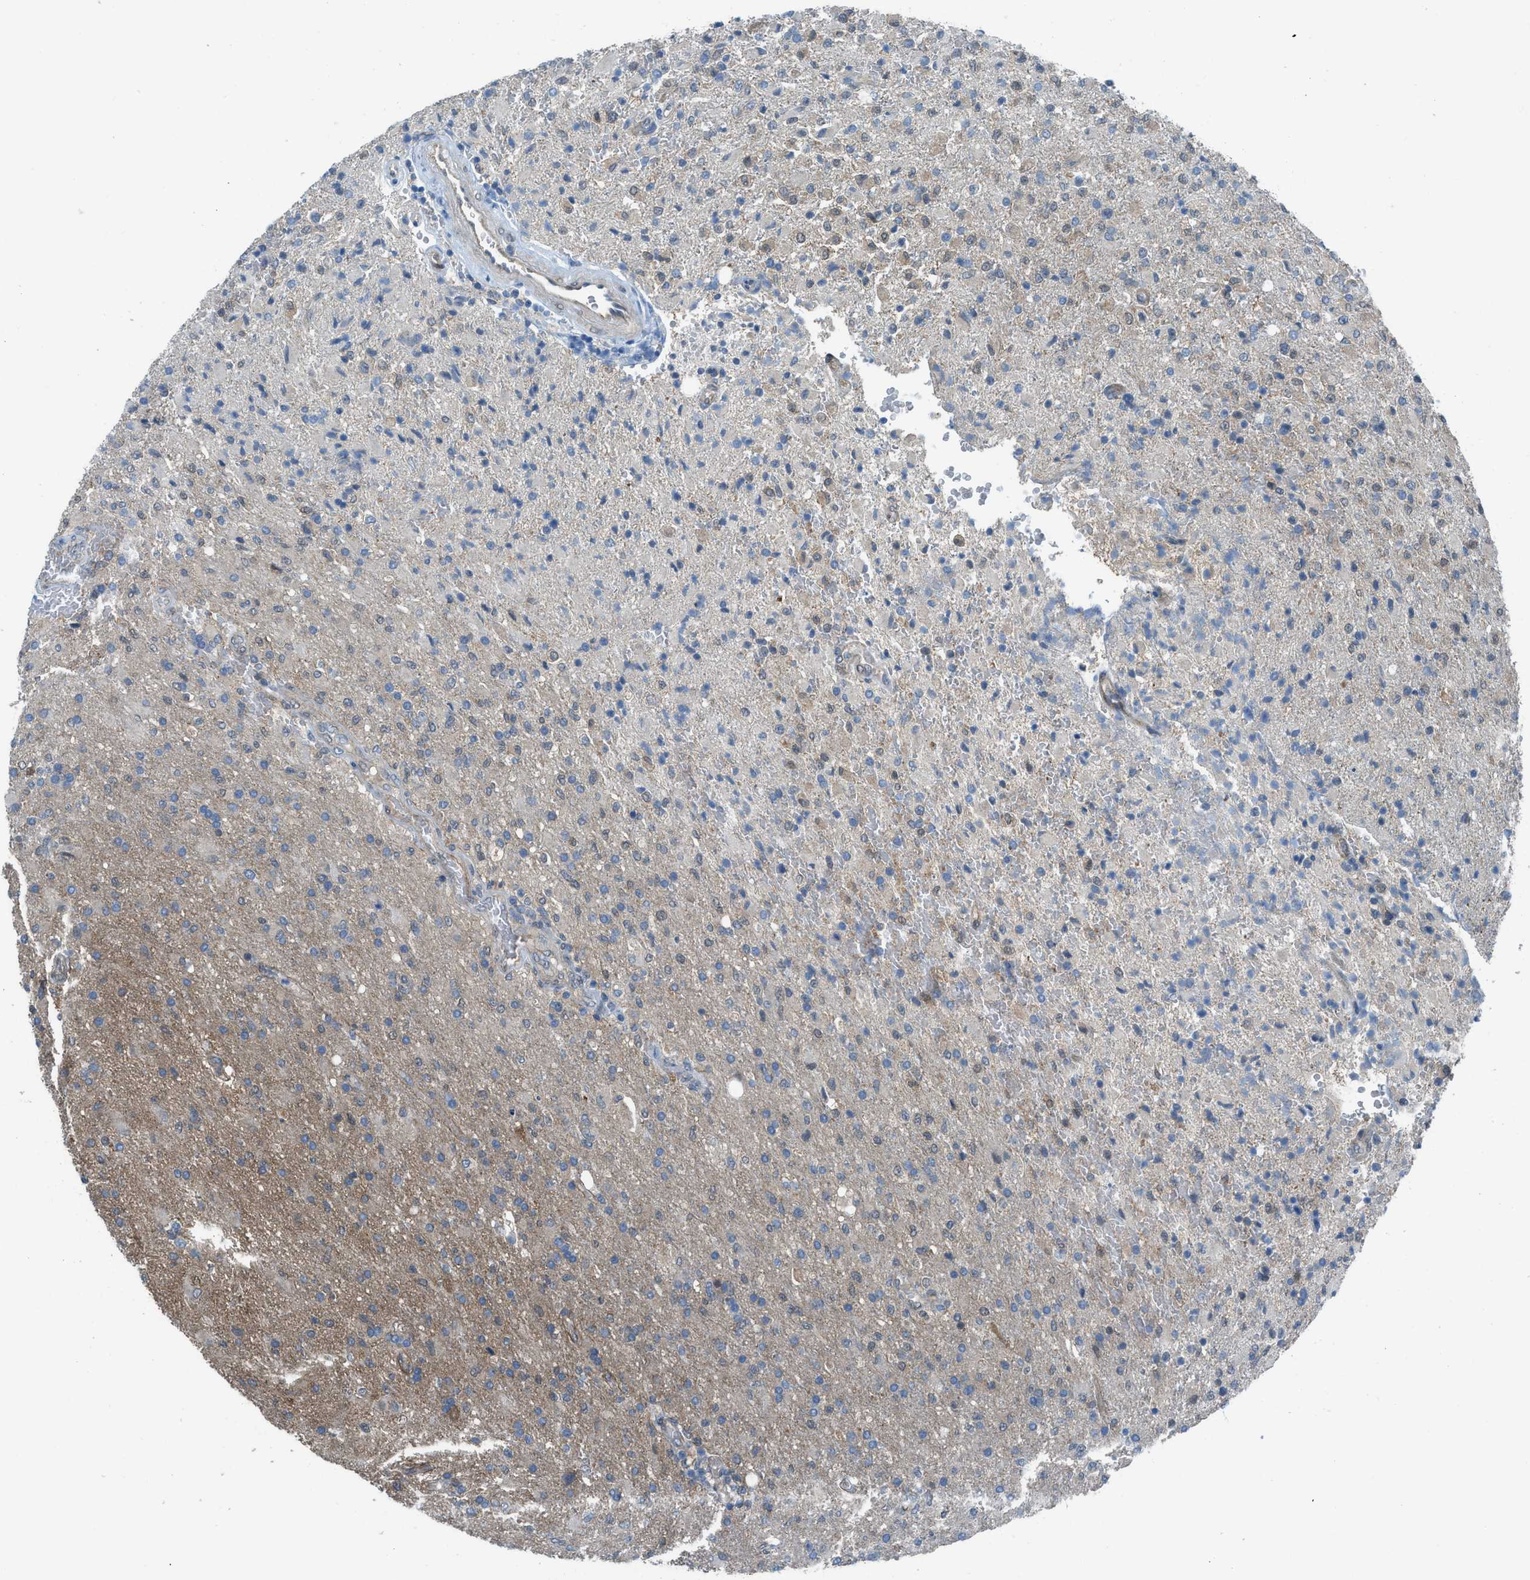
{"staining": {"intensity": "weak", "quantity": "<25%", "location": "cytoplasmic/membranous"}, "tissue": "glioma", "cell_type": "Tumor cells", "image_type": "cancer", "snomed": [{"axis": "morphology", "description": "Glioma, malignant, High grade"}, {"axis": "topography", "description": "Brain"}], "caption": "High magnification brightfield microscopy of malignant high-grade glioma stained with DAB (brown) and counterstained with hematoxylin (blue): tumor cells show no significant staining.", "gene": "PRKN", "patient": {"sex": "male", "age": 71}}